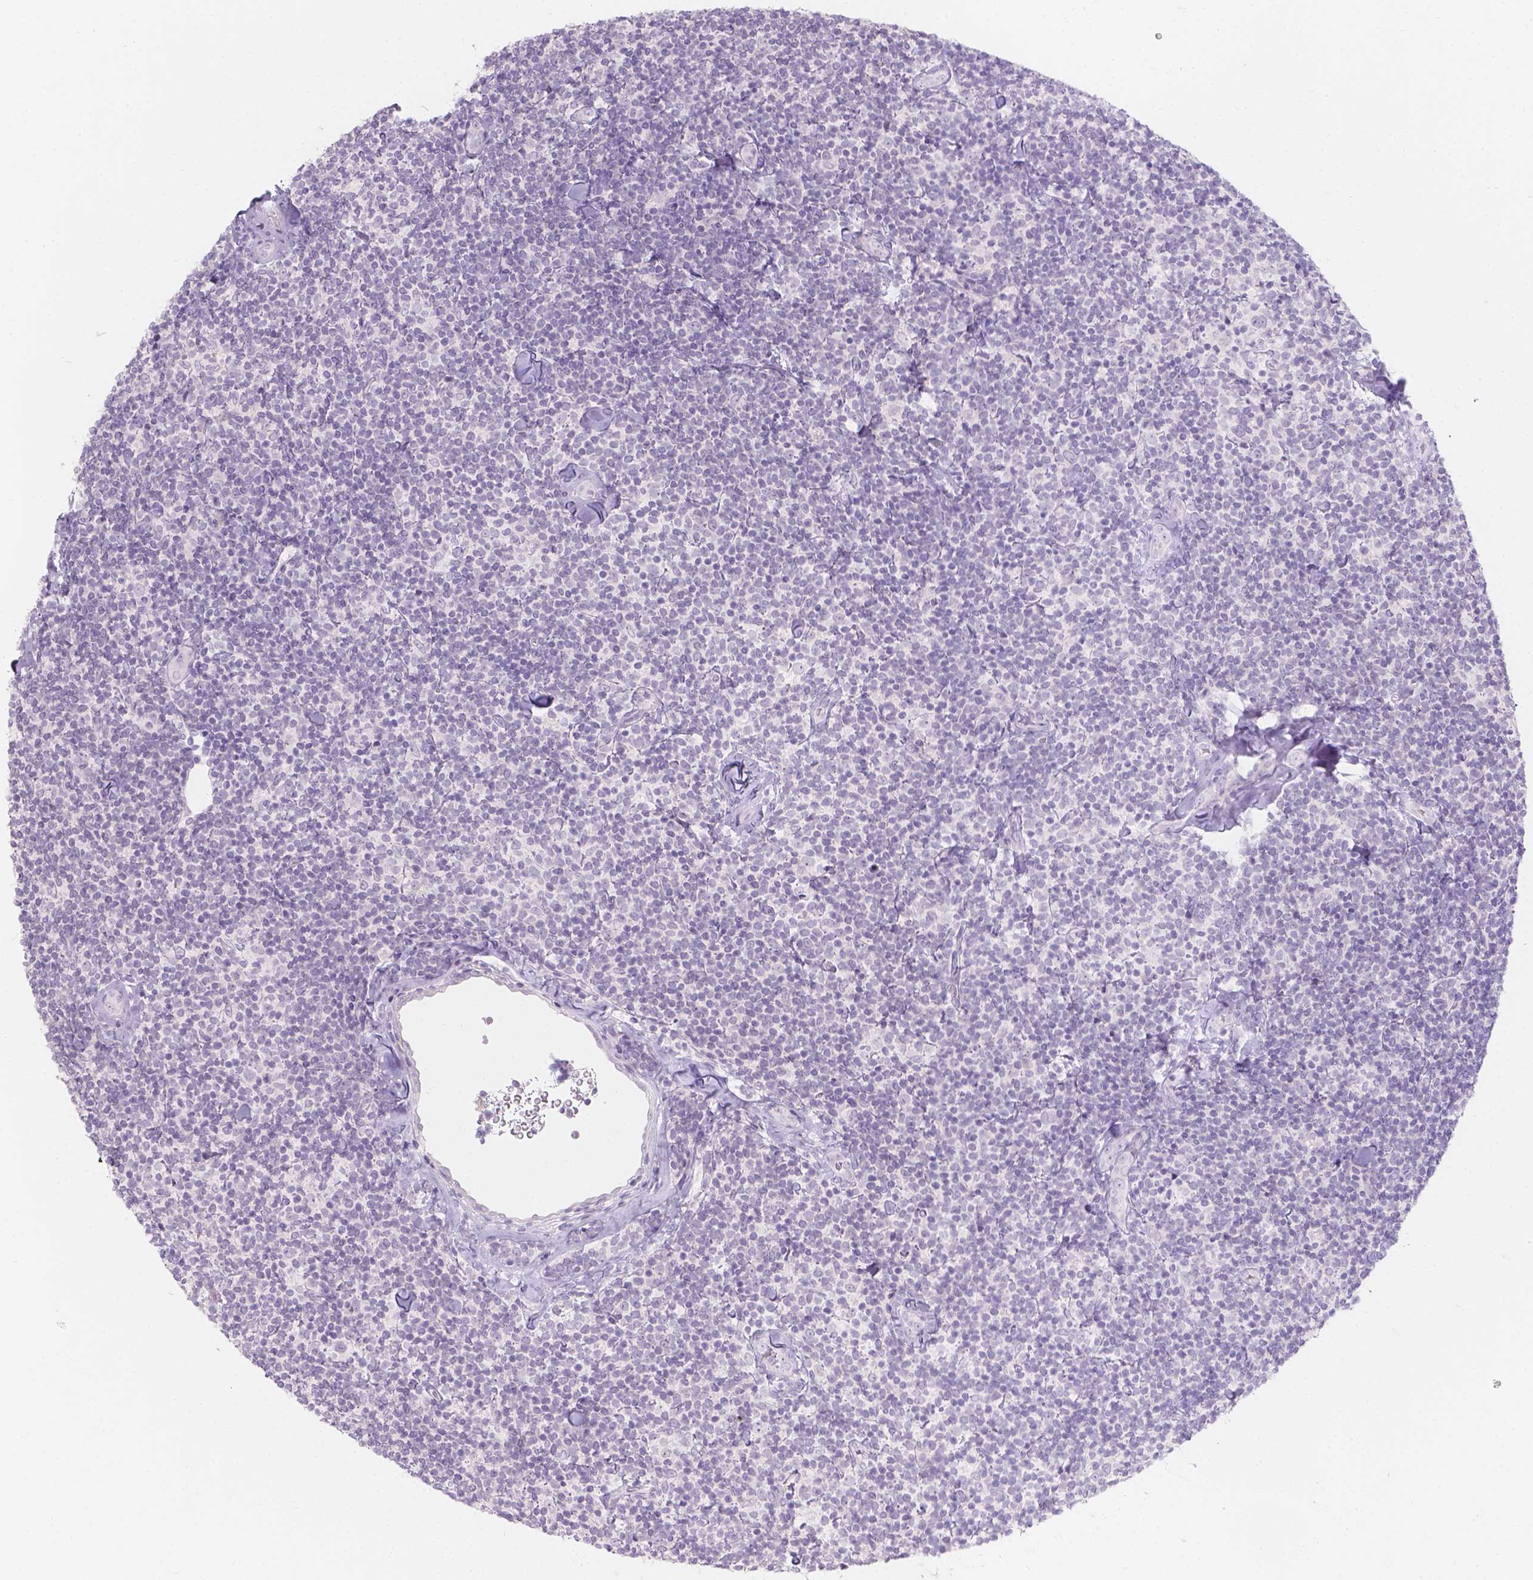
{"staining": {"intensity": "negative", "quantity": "none", "location": "none"}, "tissue": "lymphoma", "cell_type": "Tumor cells", "image_type": "cancer", "snomed": [{"axis": "morphology", "description": "Malignant lymphoma, non-Hodgkin's type, Low grade"}, {"axis": "topography", "description": "Lymph node"}], "caption": "An immunohistochemistry (IHC) photomicrograph of low-grade malignant lymphoma, non-Hodgkin's type is shown. There is no staining in tumor cells of low-grade malignant lymphoma, non-Hodgkin's type.", "gene": "HTN3", "patient": {"sex": "female", "age": 56}}